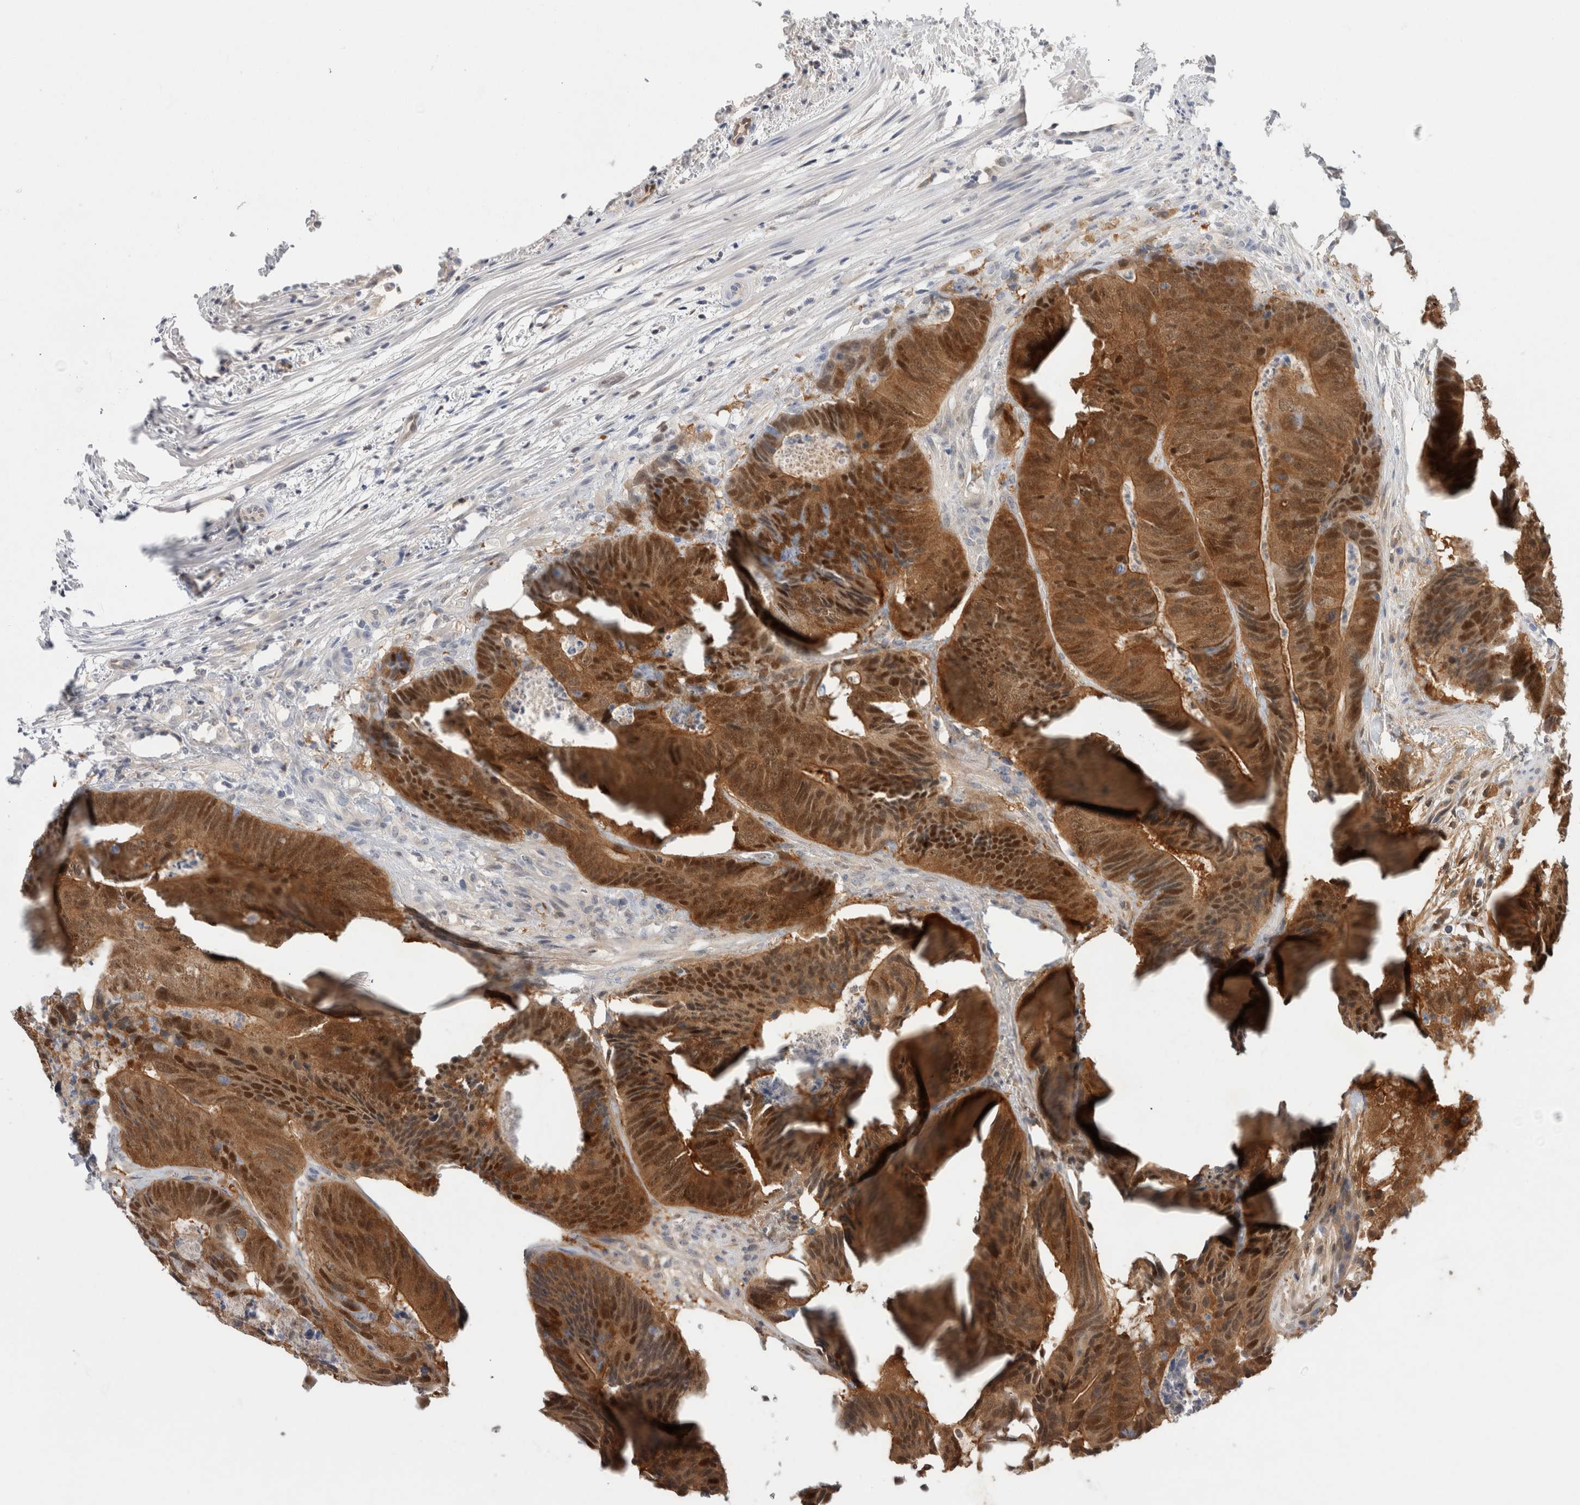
{"staining": {"intensity": "strong", "quantity": ">75%", "location": "cytoplasmic/membranous,nuclear"}, "tissue": "colorectal cancer", "cell_type": "Tumor cells", "image_type": "cancer", "snomed": [{"axis": "morphology", "description": "Adenocarcinoma, NOS"}, {"axis": "topography", "description": "Colon"}], "caption": "This micrograph exhibits immunohistochemistry staining of colorectal adenocarcinoma, with high strong cytoplasmic/membranous and nuclear positivity in about >75% of tumor cells.", "gene": "CASP6", "patient": {"sex": "male", "age": 56}}